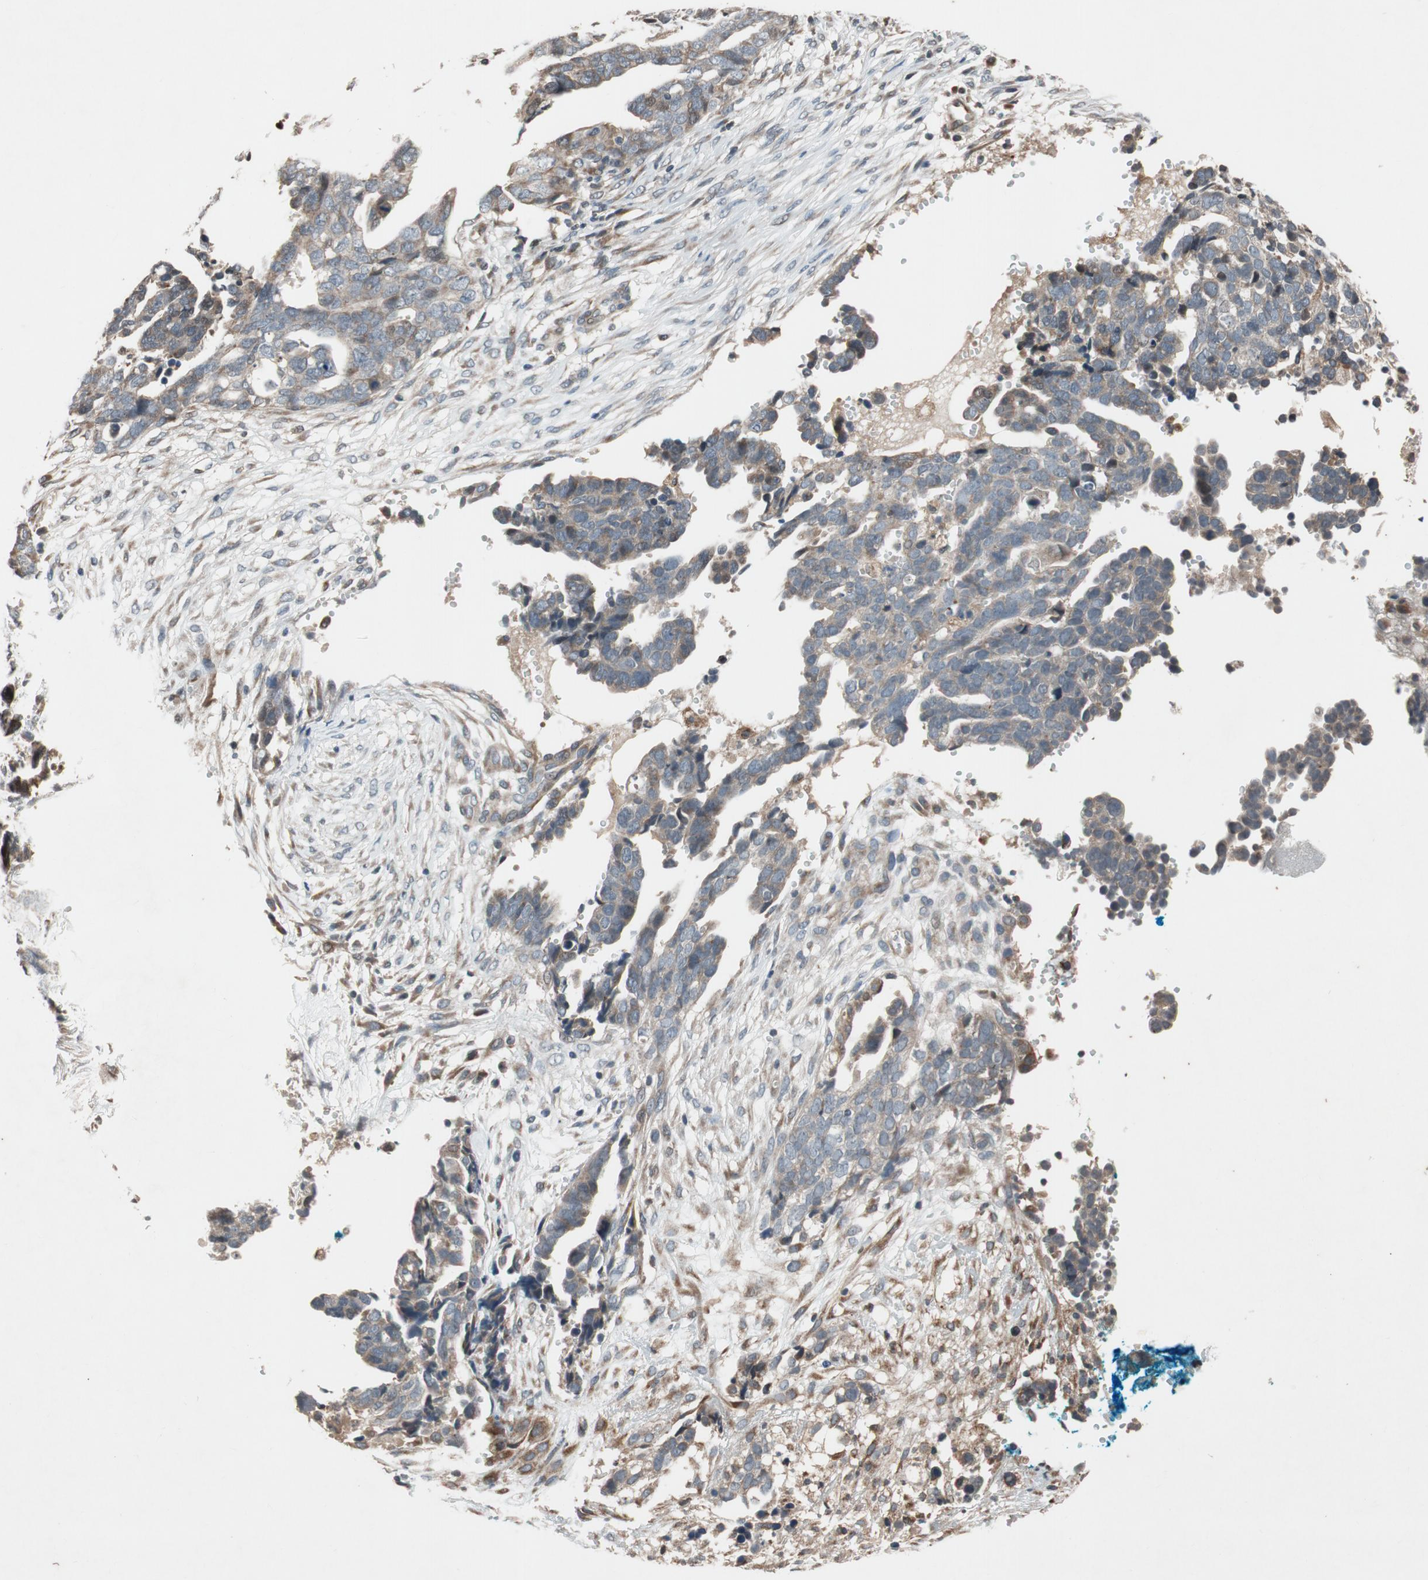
{"staining": {"intensity": "weak", "quantity": ">75%", "location": "cytoplasmic/membranous"}, "tissue": "ovarian cancer", "cell_type": "Tumor cells", "image_type": "cancer", "snomed": [{"axis": "morphology", "description": "Normal tissue, NOS"}, {"axis": "morphology", "description": "Cystadenocarcinoma, serous, NOS"}, {"axis": "topography", "description": "Fallopian tube"}, {"axis": "topography", "description": "Ovary"}], "caption": "Immunohistochemical staining of human serous cystadenocarcinoma (ovarian) demonstrates low levels of weak cytoplasmic/membranous positivity in approximately >75% of tumor cells. (Stains: DAB (3,3'-diaminobenzidine) in brown, nuclei in blue, Microscopy: brightfield microscopy at high magnification).", "gene": "ATP2C1", "patient": {"sex": "female", "age": 56}}